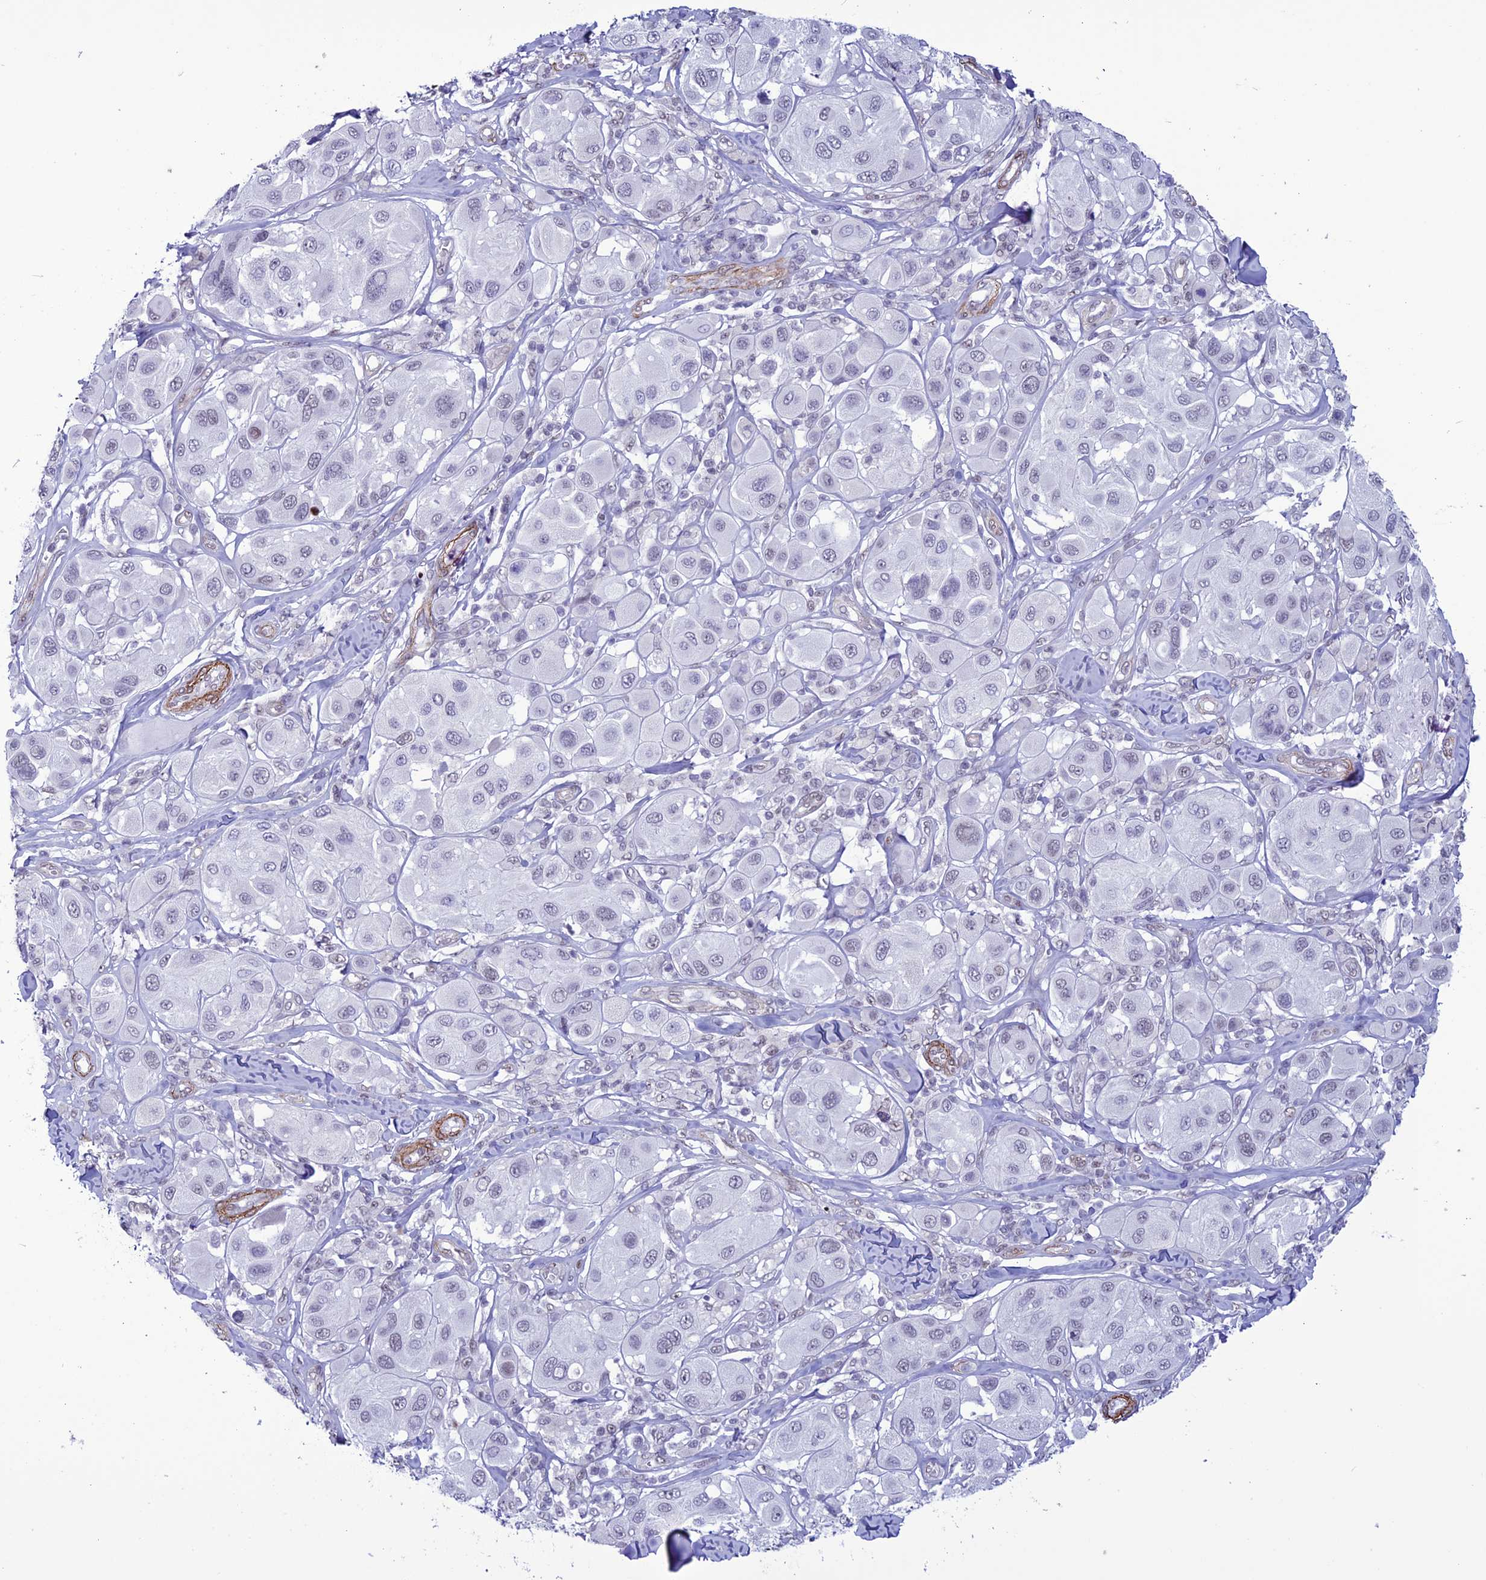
{"staining": {"intensity": "negative", "quantity": "none", "location": "none"}, "tissue": "melanoma", "cell_type": "Tumor cells", "image_type": "cancer", "snomed": [{"axis": "morphology", "description": "Malignant melanoma, Metastatic site"}, {"axis": "topography", "description": "Skin"}], "caption": "IHC photomicrograph of melanoma stained for a protein (brown), which displays no expression in tumor cells.", "gene": "U2AF1", "patient": {"sex": "male", "age": 41}}